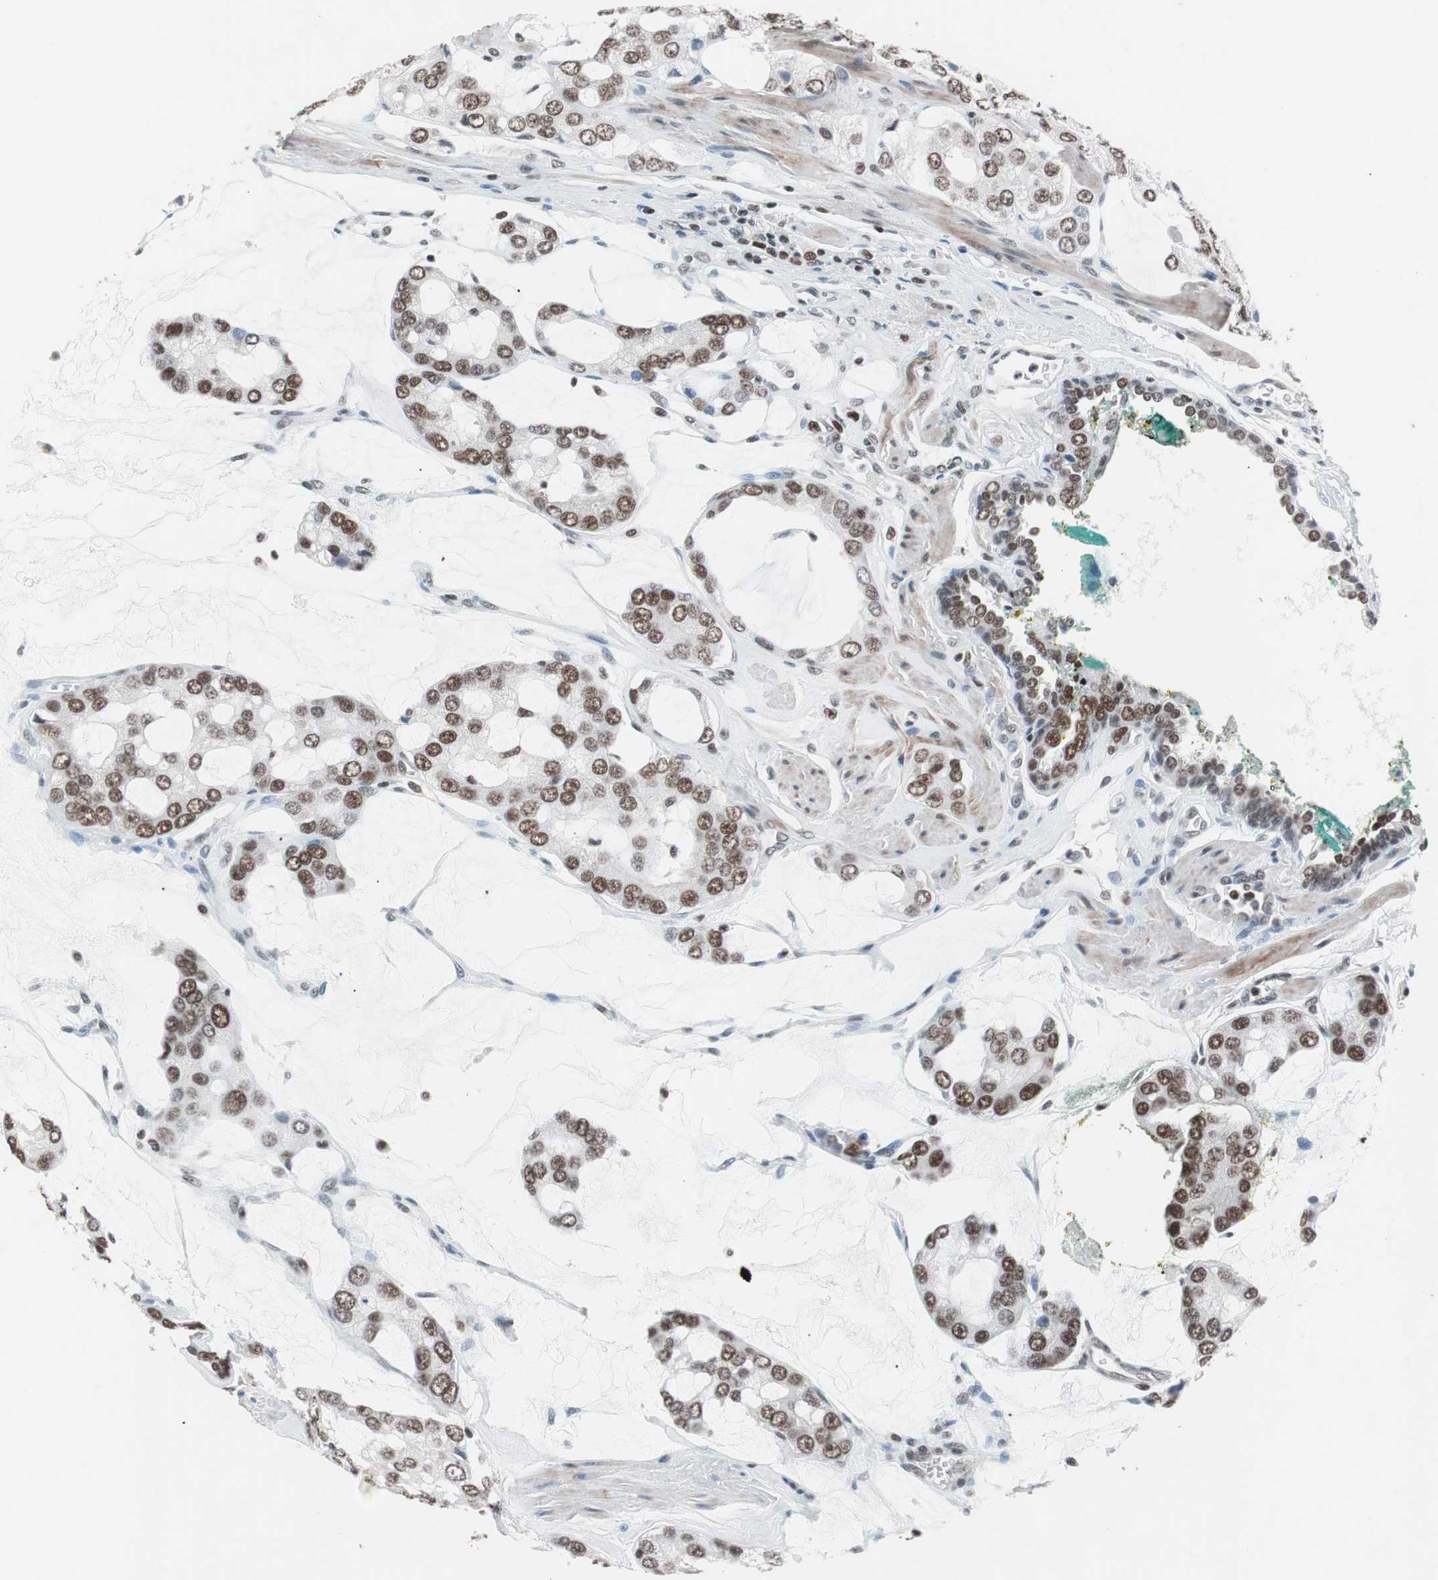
{"staining": {"intensity": "moderate", "quantity": ">75%", "location": "nuclear"}, "tissue": "prostate cancer", "cell_type": "Tumor cells", "image_type": "cancer", "snomed": [{"axis": "morphology", "description": "Adenocarcinoma, High grade"}, {"axis": "topography", "description": "Prostate"}], "caption": "Immunohistochemistry micrograph of human prostate high-grade adenocarcinoma stained for a protein (brown), which exhibits medium levels of moderate nuclear expression in approximately >75% of tumor cells.", "gene": "ARID1A", "patient": {"sex": "male", "age": 67}}